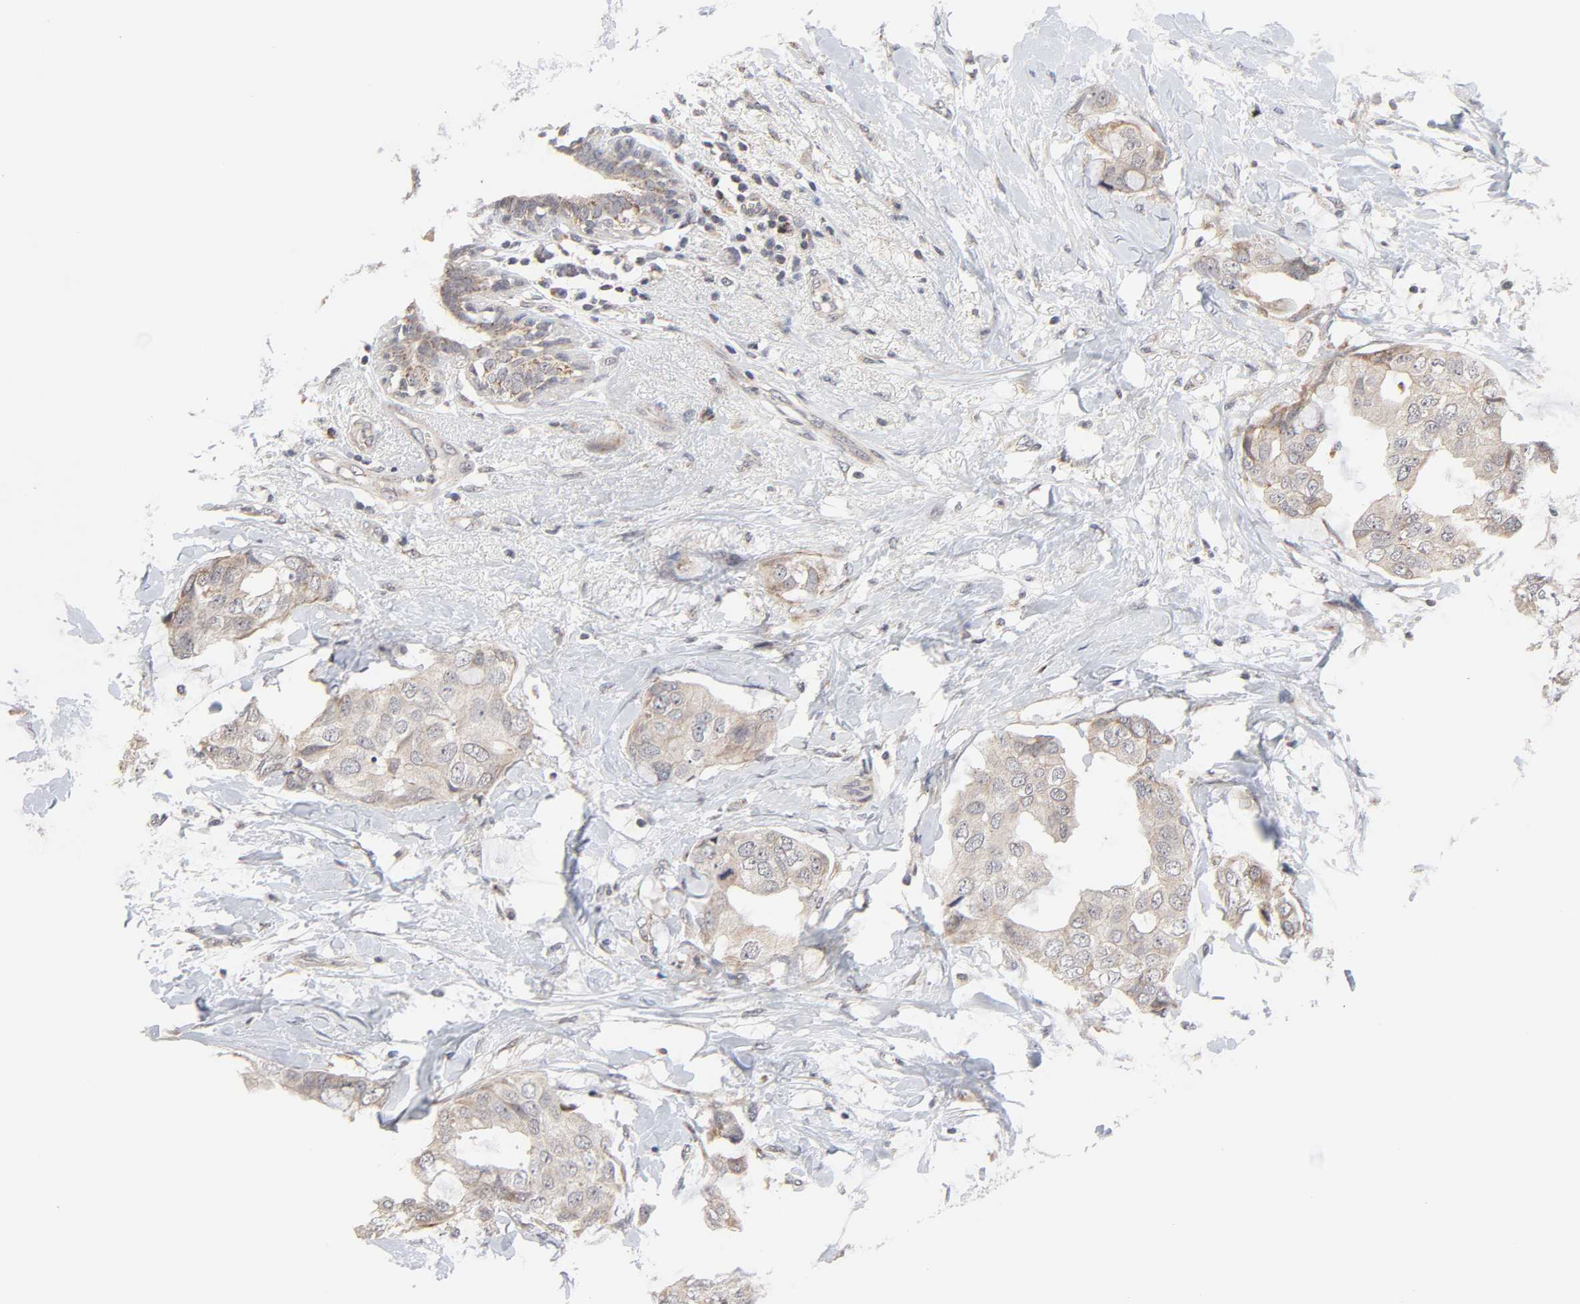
{"staining": {"intensity": "moderate", "quantity": ">75%", "location": "cytoplasmic/membranous"}, "tissue": "breast cancer", "cell_type": "Tumor cells", "image_type": "cancer", "snomed": [{"axis": "morphology", "description": "Duct carcinoma"}, {"axis": "topography", "description": "Breast"}], "caption": "IHC of human breast infiltrating ductal carcinoma shows medium levels of moderate cytoplasmic/membranous staining in about >75% of tumor cells.", "gene": "AUH", "patient": {"sex": "female", "age": 40}}